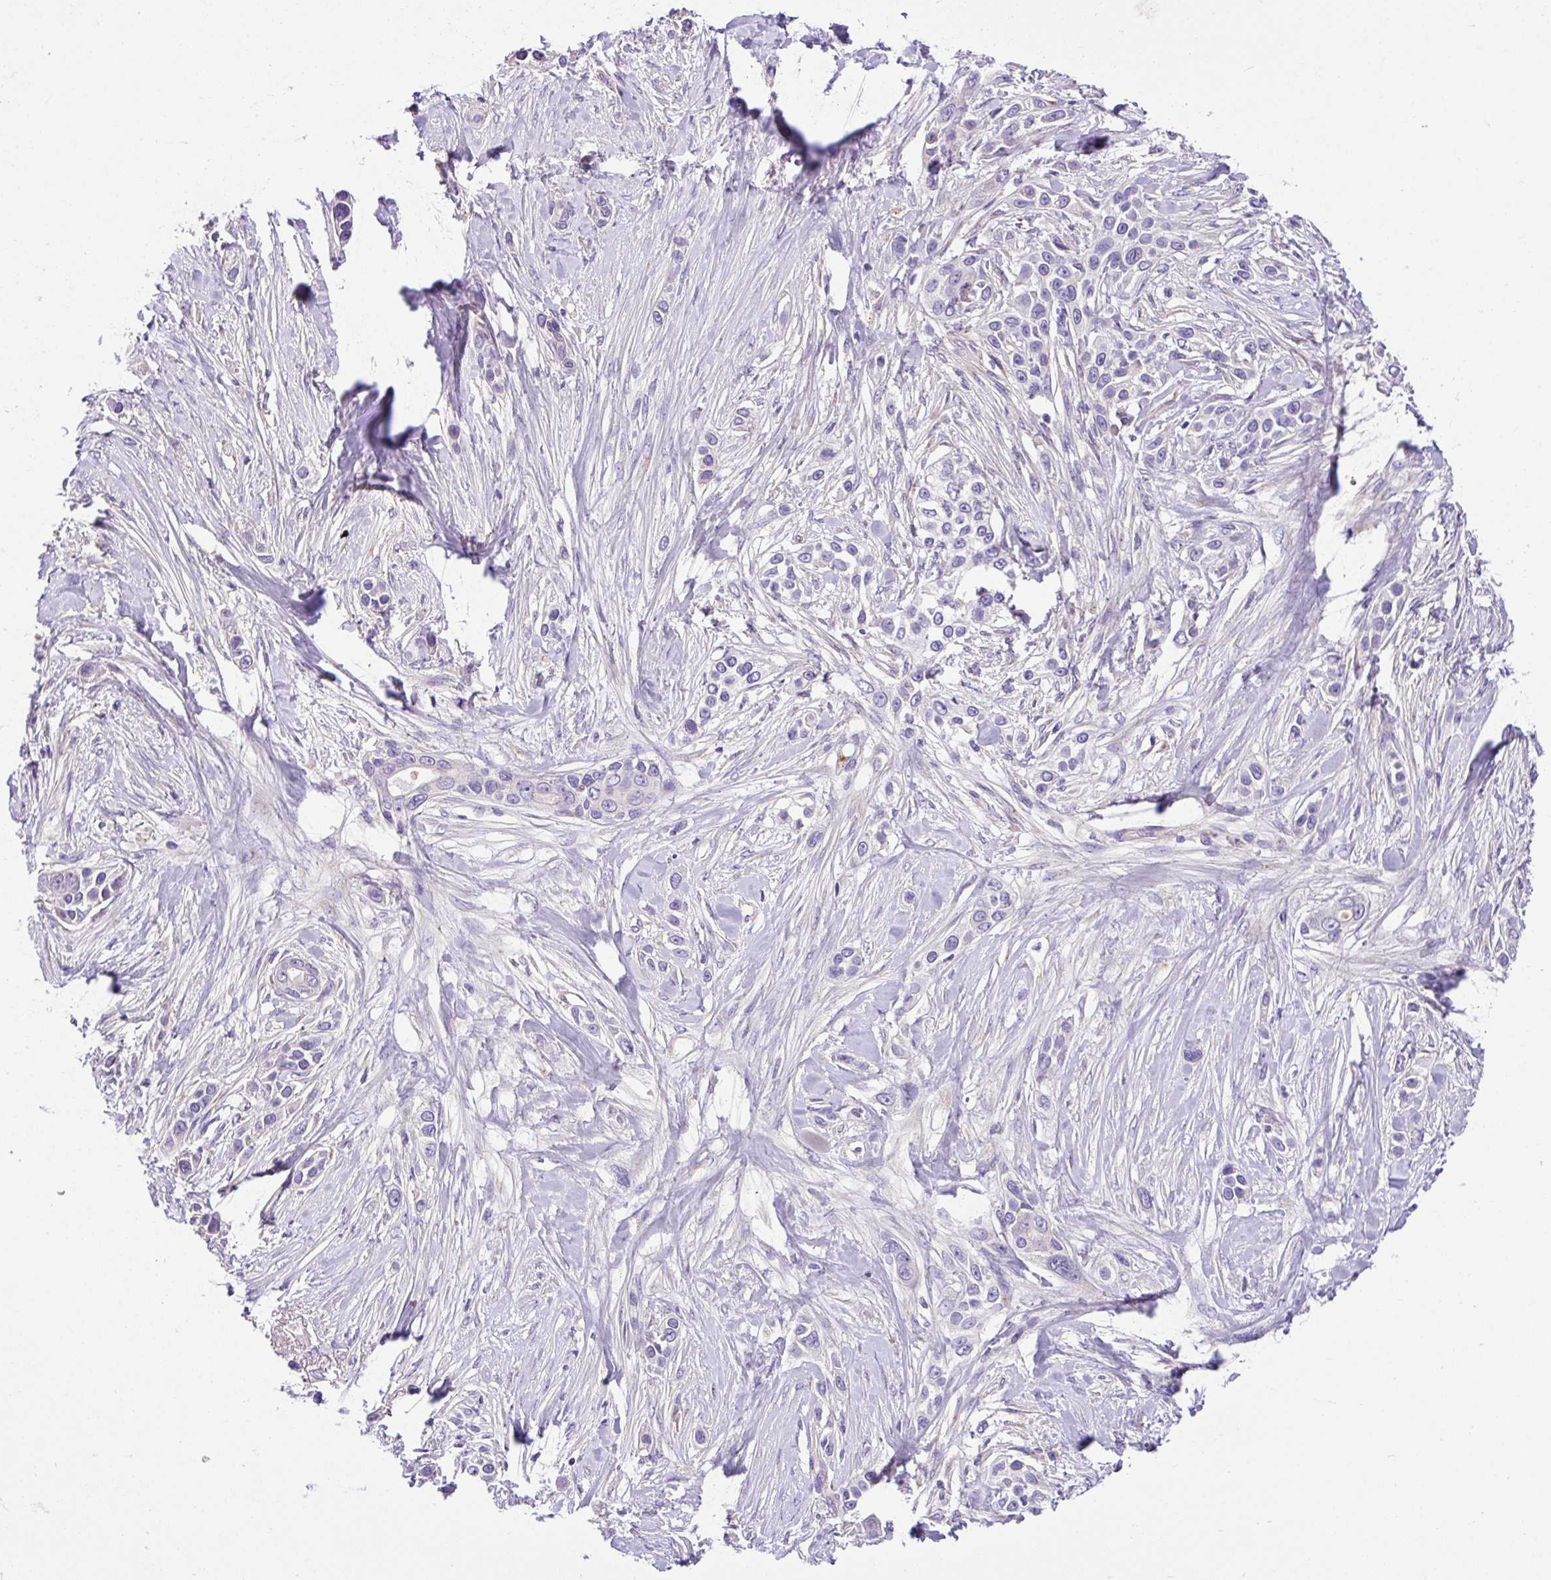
{"staining": {"intensity": "negative", "quantity": "none", "location": "none"}, "tissue": "skin cancer", "cell_type": "Tumor cells", "image_type": "cancer", "snomed": [{"axis": "morphology", "description": "Squamous cell carcinoma, NOS"}, {"axis": "topography", "description": "Skin"}], "caption": "Photomicrograph shows no protein positivity in tumor cells of squamous cell carcinoma (skin) tissue.", "gene": "CRISP3", "patient": {"sex": "female", "age": 69}}